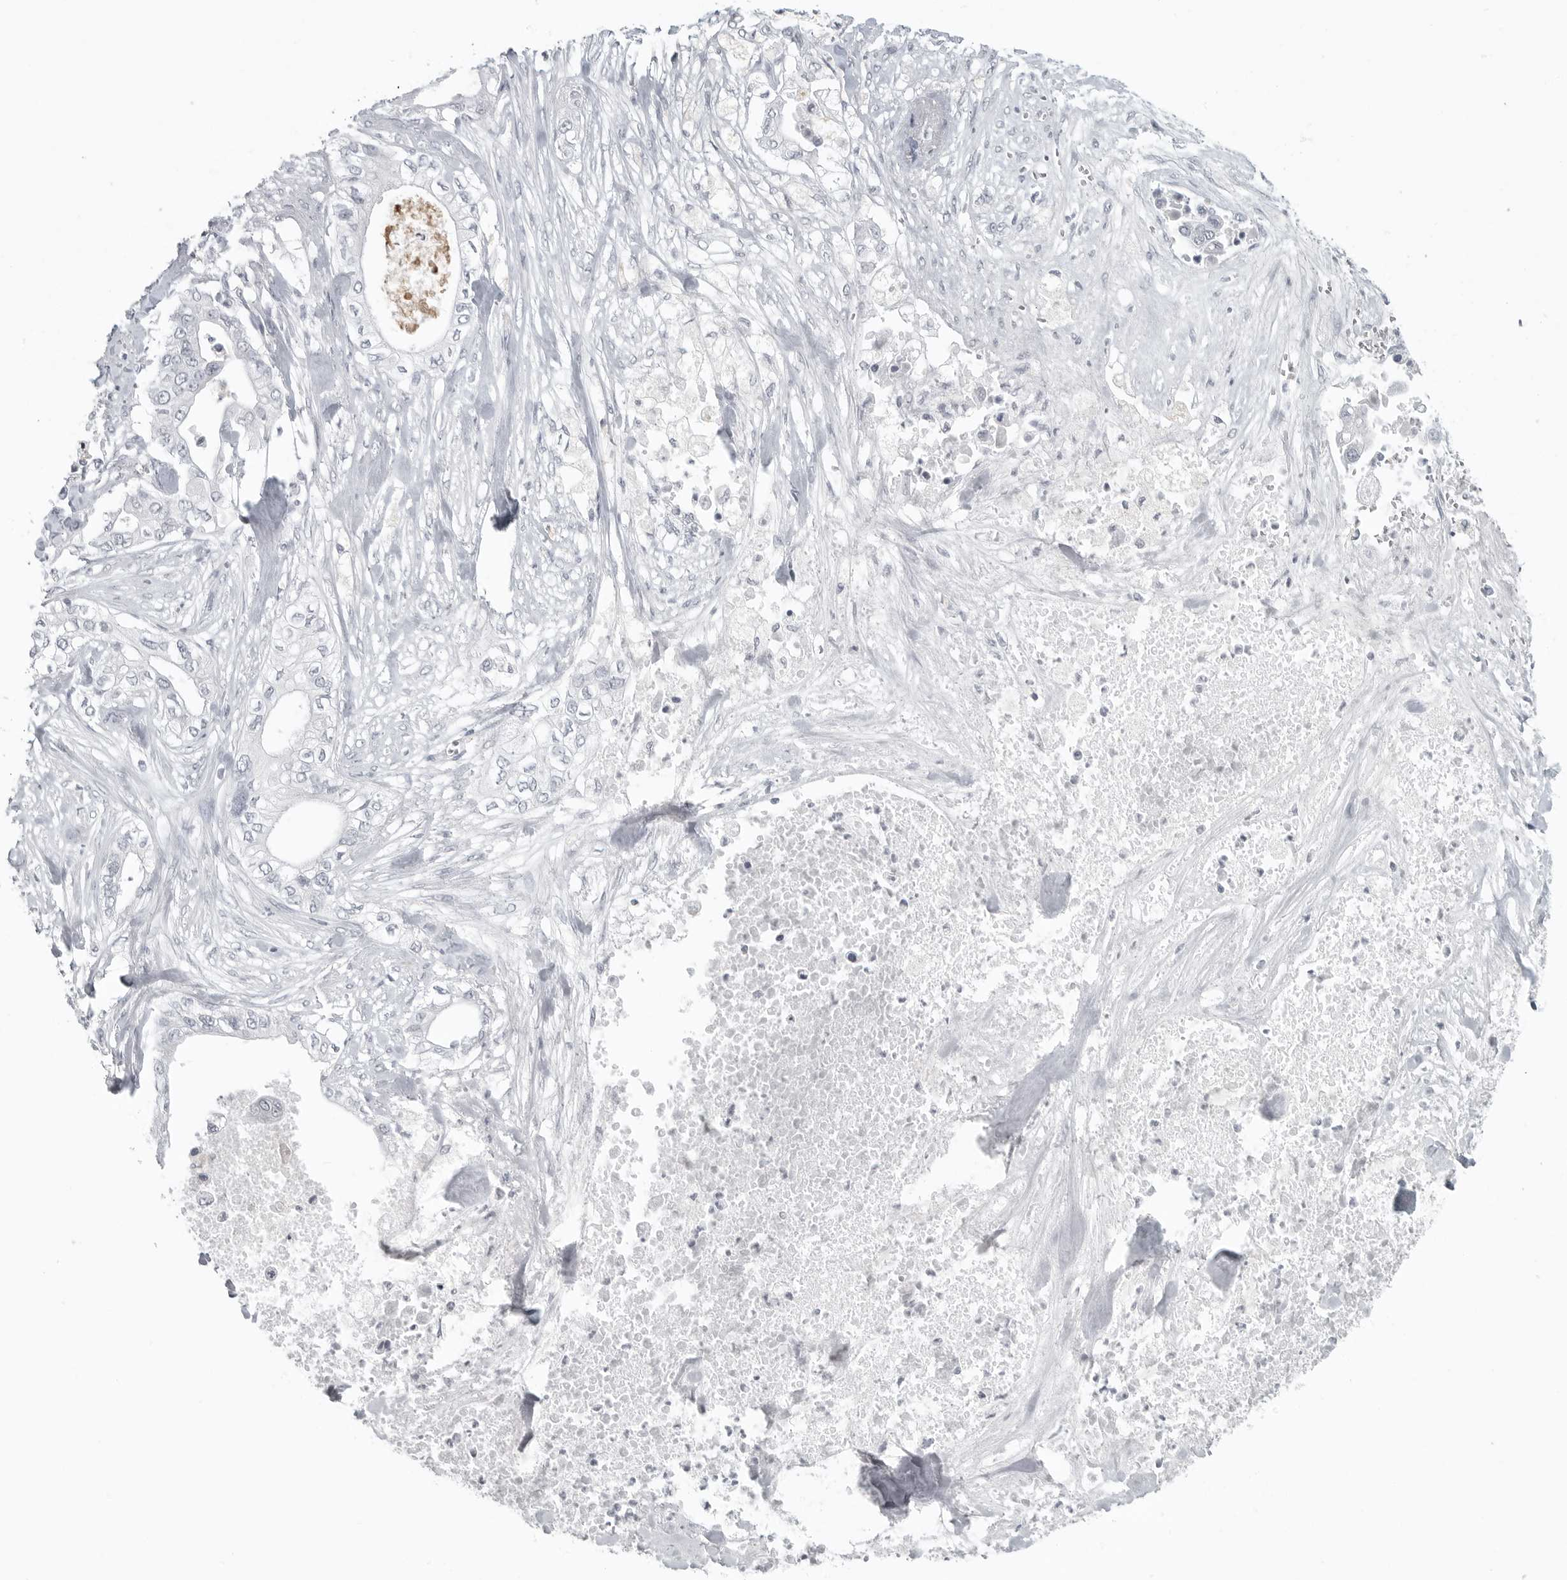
{"staining": {"intensity": "negative", "quantity": "none", "location": "none"}, "tissue": "pancreatic cancer", "cell_type": "Tumor cells", "image_type": "cancer", "snomed": [{"axis": "morphology", "description": "Adenocarcinoma, NOS"}, {"axis": "topography", "description": "Pancreas"}], "caption": "Pancreatic cancer was stained to show a protein in brown. There is no significant expression in tumor cells.", "gene": "BPIFA1", "patient": {"sex": "female", "age": 78}}